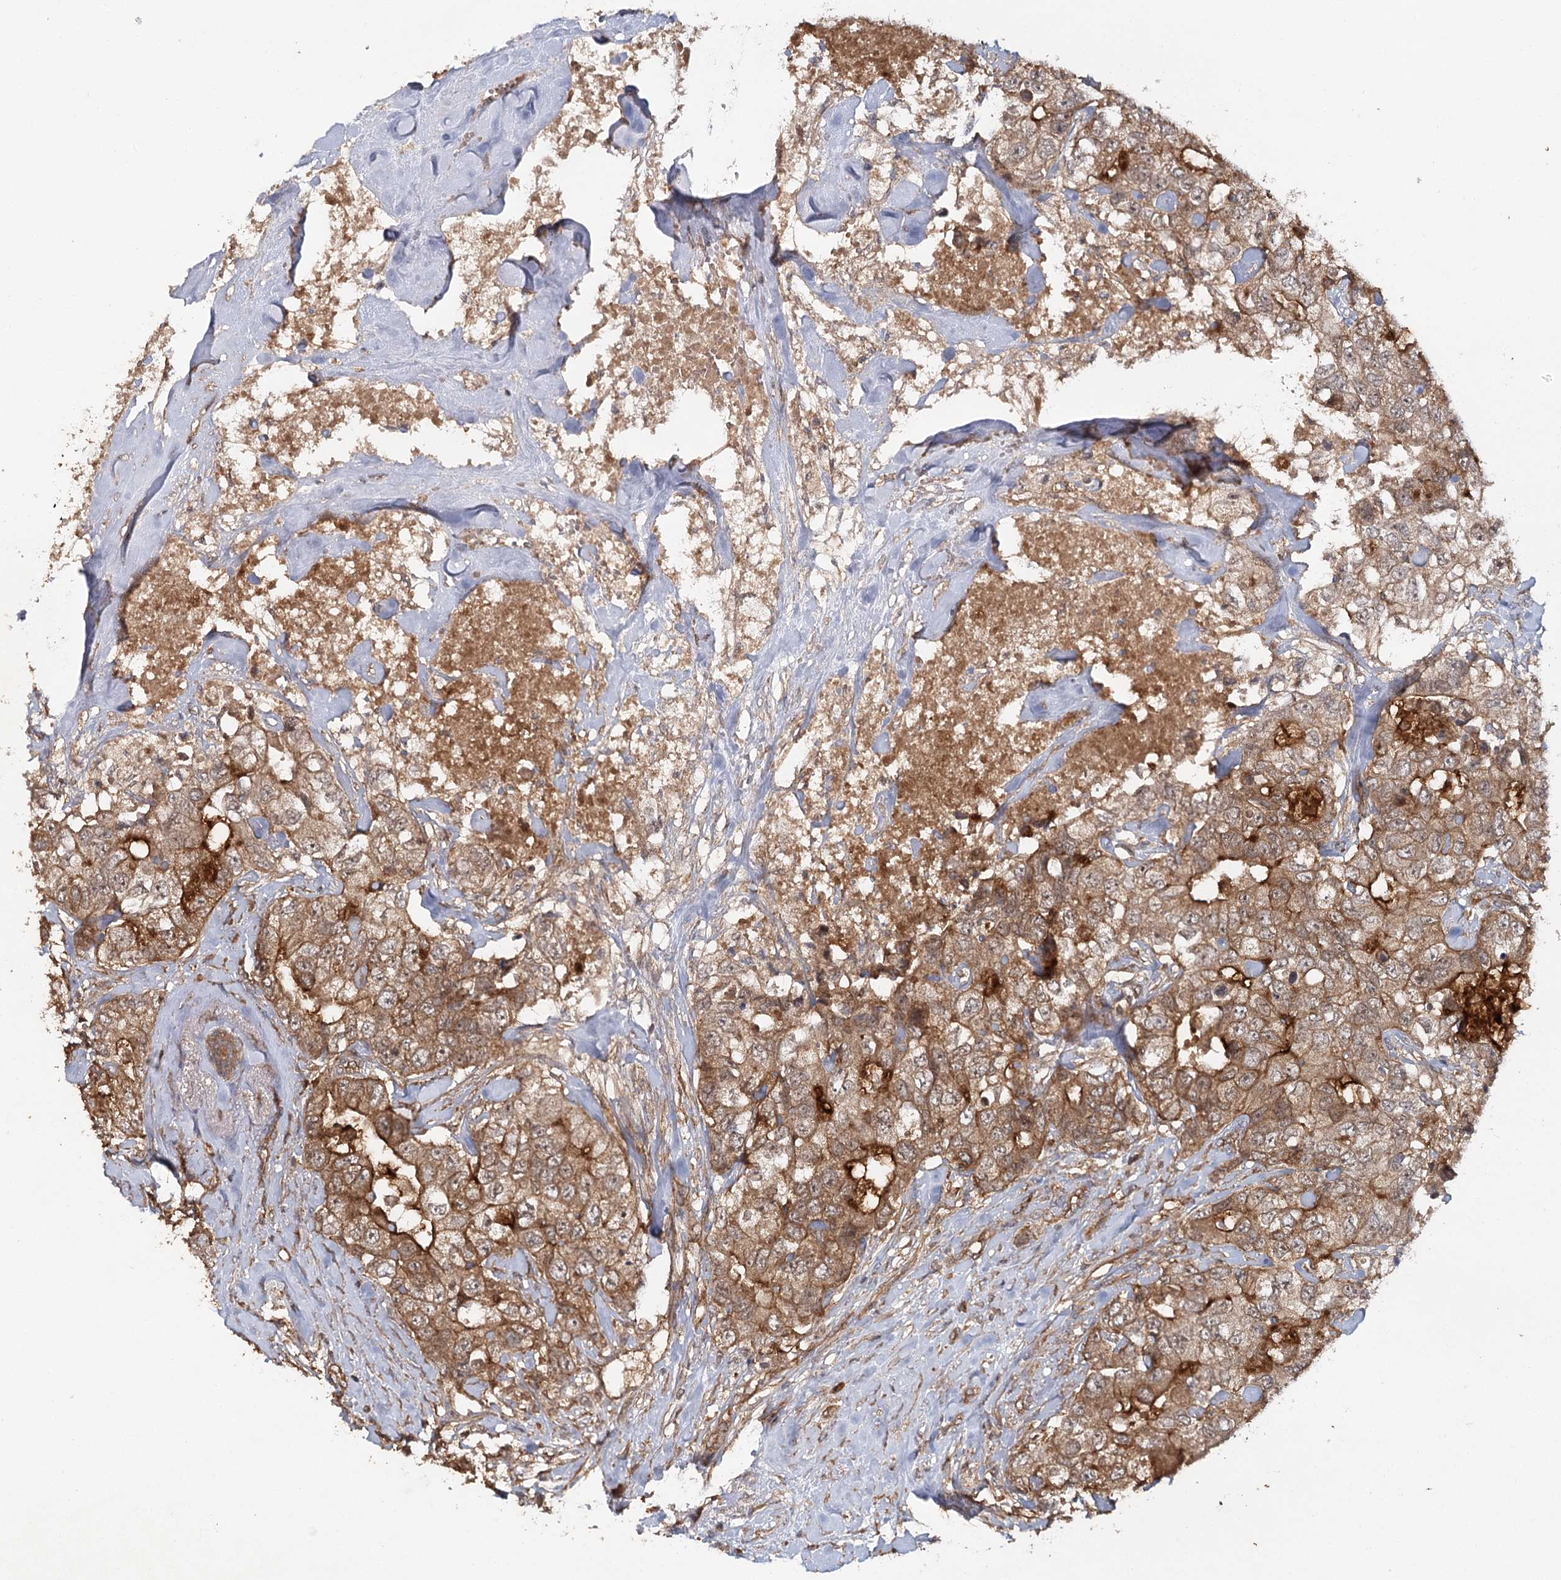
{"staining": {"intensity": "moderate", "quantity": ">75%", "location": "cytoplasmic/membranous"}, "tissue": "breast cancer", "cell_type": "Tumor cells", "image_type": "cancer", "snomed": [{"axis": "morphology", "description": "Duct carcinoma"}, {"axis": "topography", "description": "Breast"}], "caption": "Protein positivity by IHC demonstrates moderate cytoplasmic/membranous expression in approximately >75% of tumor cells in breast cancer.", "gene": "BCR", "patient": {"sex": "female", "age": 62}}